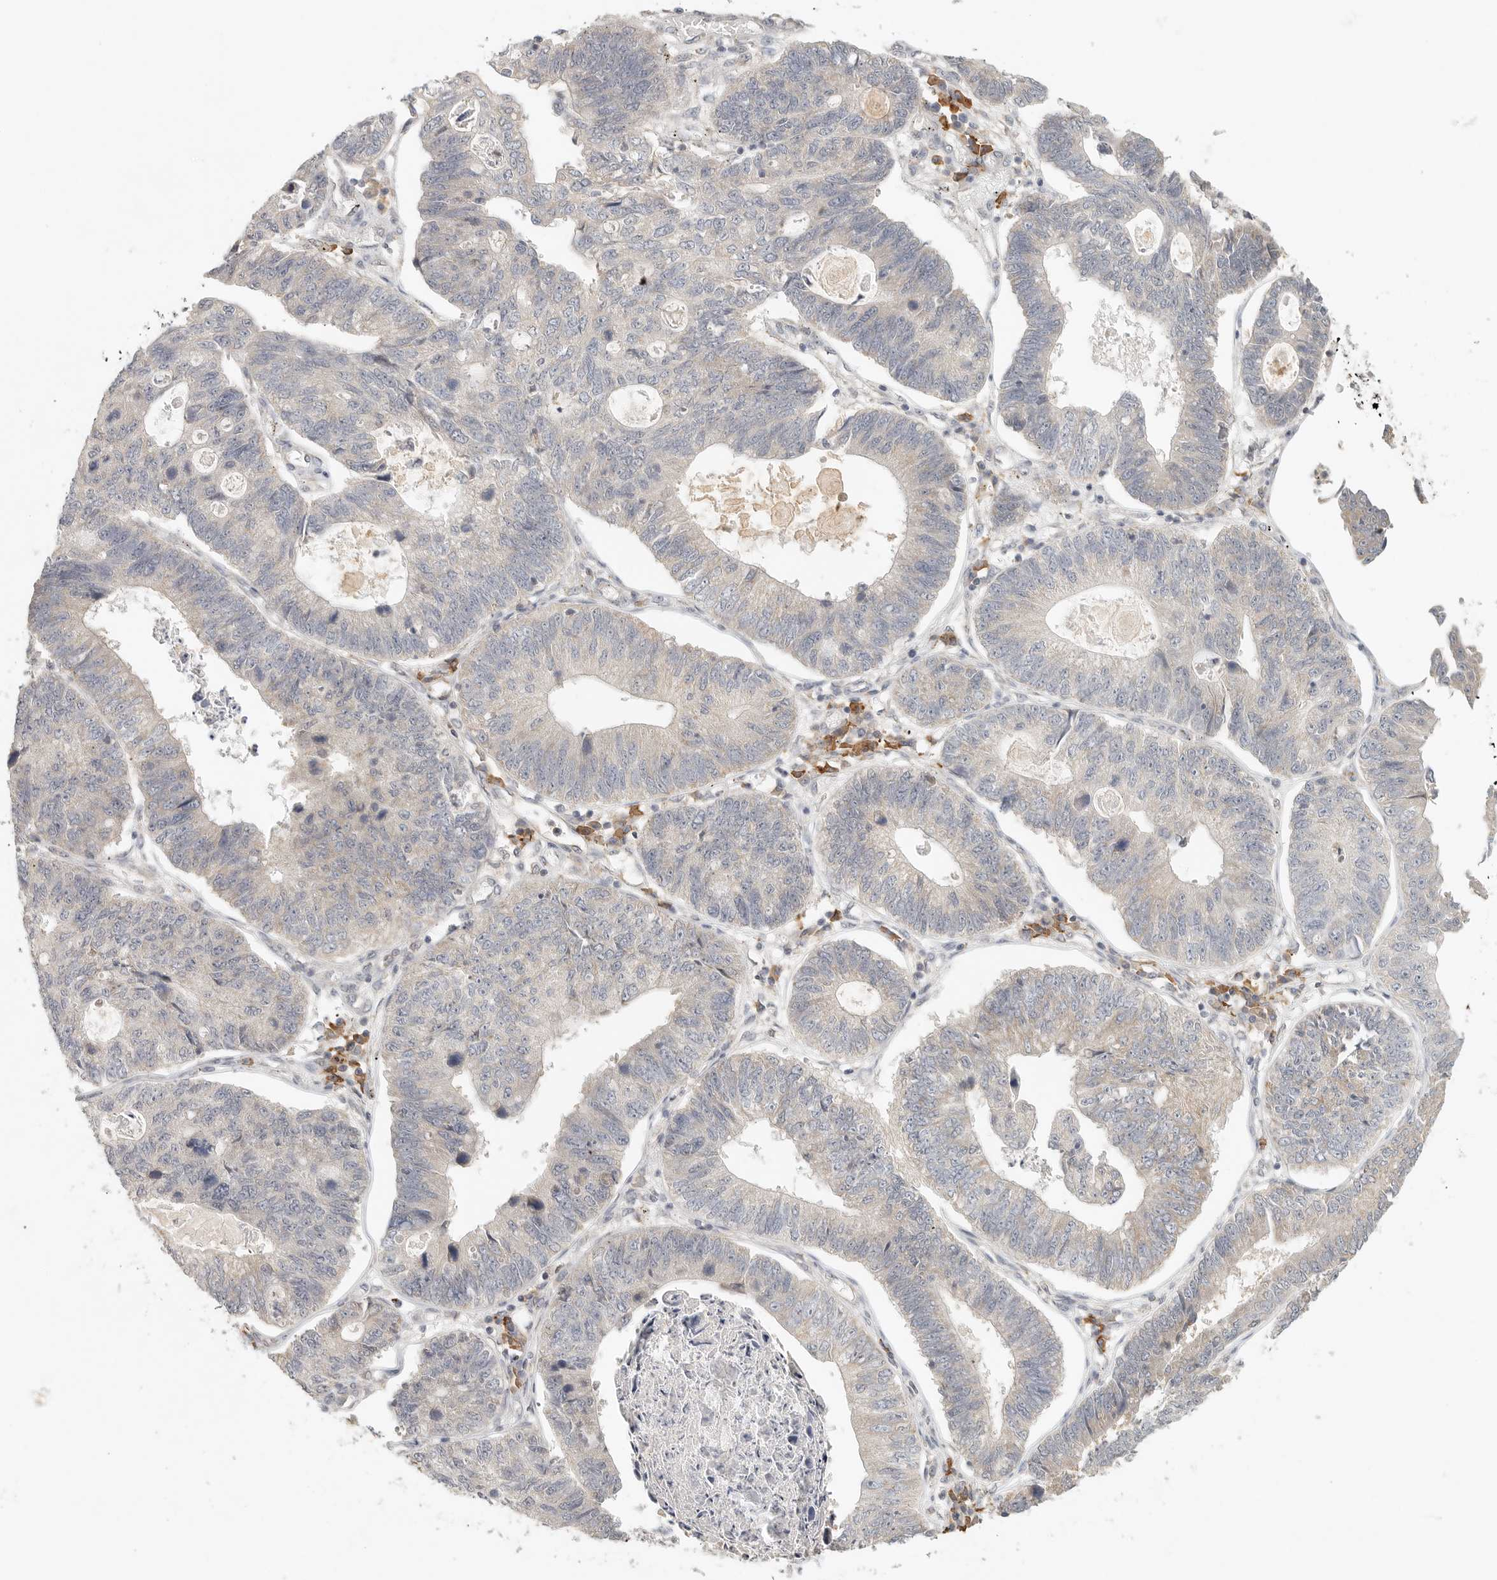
{"staining": {"intensity": "weak", "quantity": "25%-75%", "location": "cytoplasmic/membranous"}, "tissue": "stomach cancer", "cell_type": "Tumor cells", "image_type": "cancer", "snomed": [{"axis": "morphology", "description": "Adenocarcinoma, NOS"}, {"axis": "topography", "description": "Stomach"}], "caption": "Immunohistochemistry (IHC) micrograph of human stomach cancer stained for a protein (brown), which demonstrates low levels of weak cytoplasmic/membranous expression in approximately 25%-75% of tumor cells.", "gene": "SLC25A36", "patient": {"sex": "male", "age": 59}}